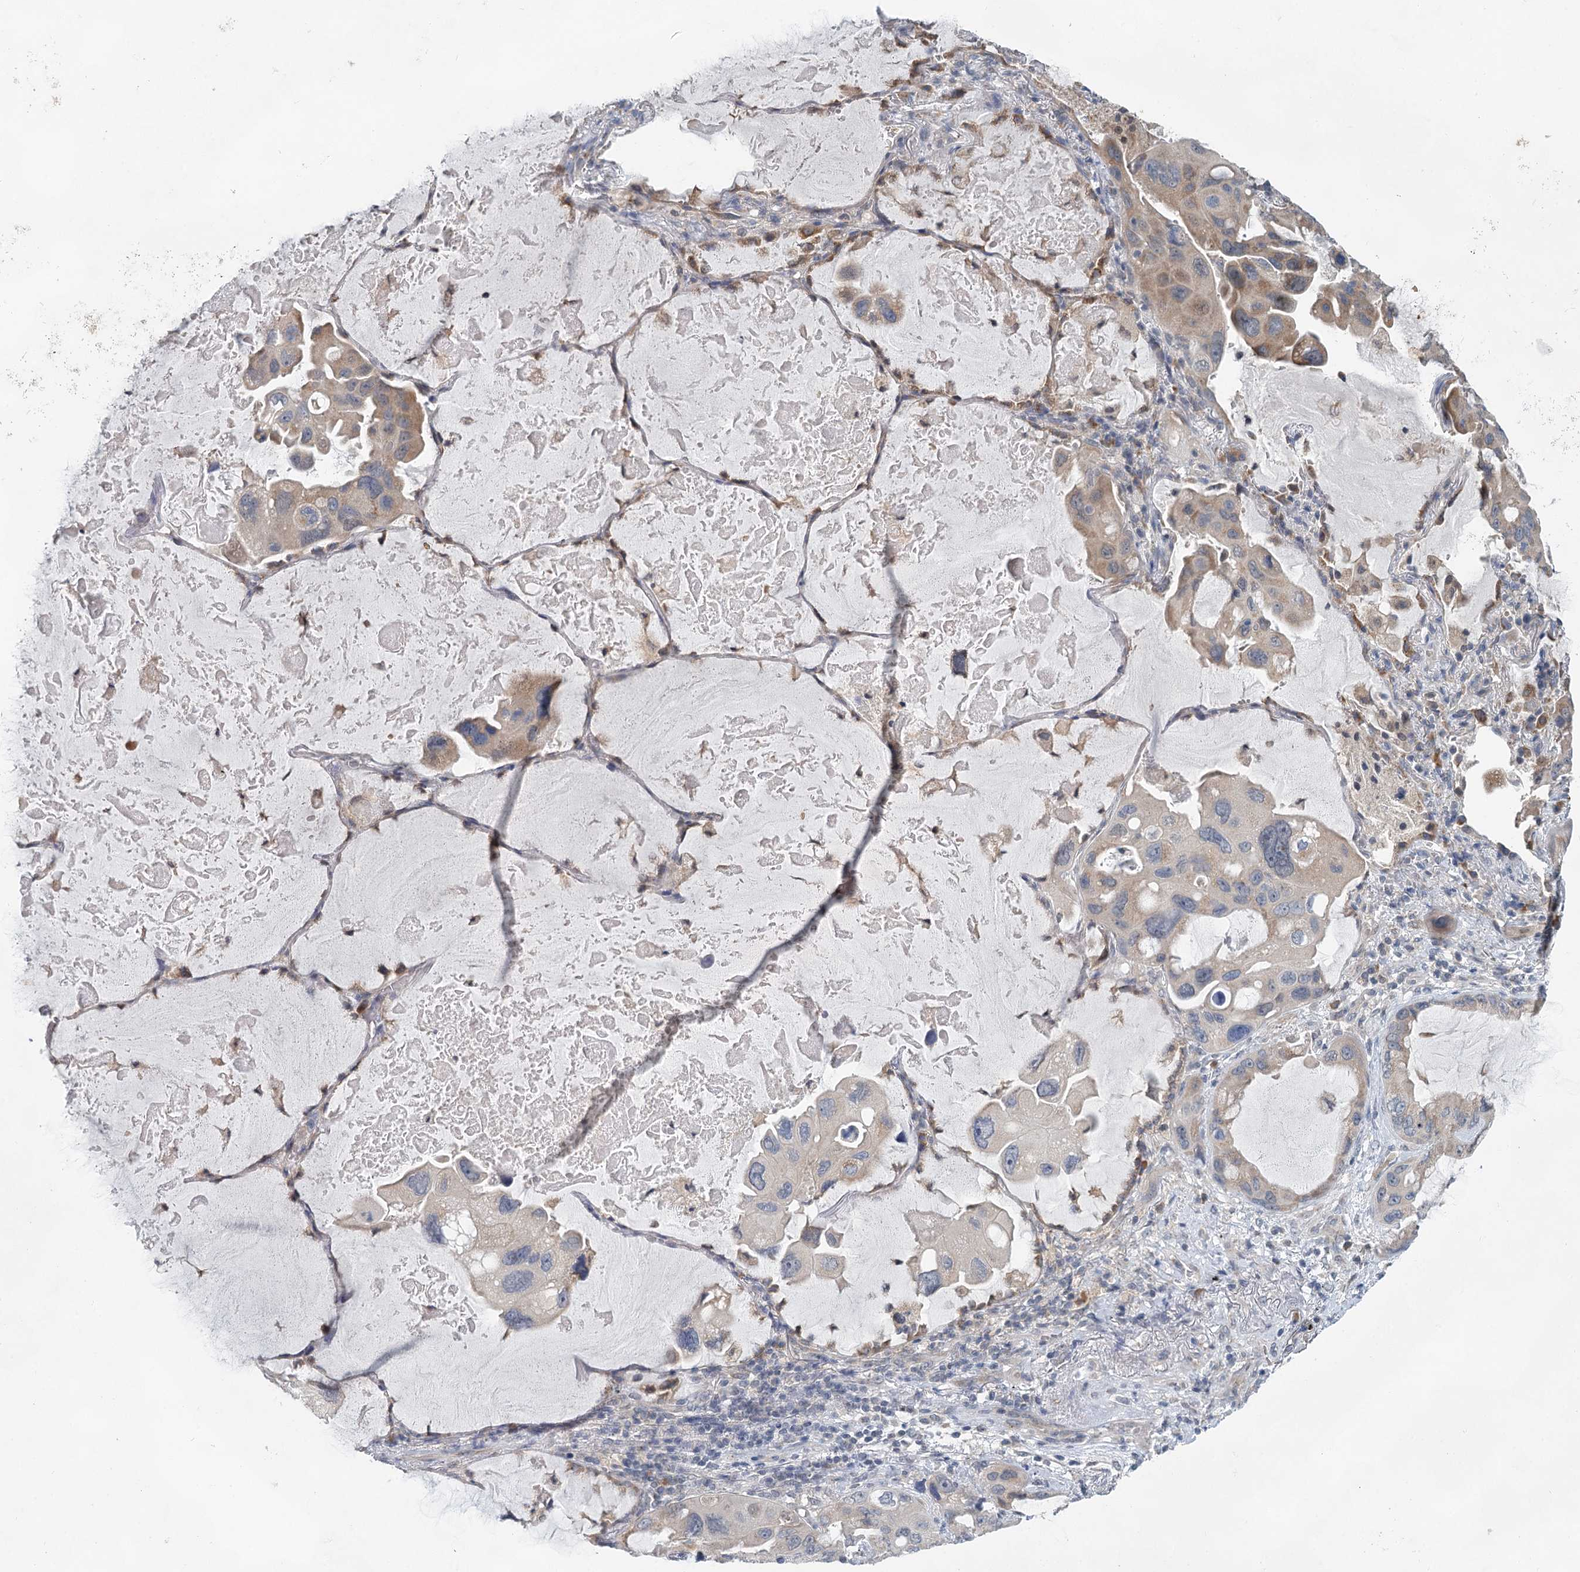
{"staining": {"intensity": "weak", "quantity": "25%-75%", "location": "cytoplasmic/membranous"}, "tissue": "lung cancer", "cell_type": "Tumor cells", "image_type": "cancer", "snomed": [{"axis": "morphology", "description": "Squamous cell carcinoma, NOS"}, {"axis": "topography", "description": "Lung"}], "caption": "A micrograph of squamous cell carcinoma (lung) stained for a protein exhibits weak cytoplasmic/membranous brown staining in tumor cells.", "gene": "BLTP1", "patient": {"sex": "female", "age": 73}}